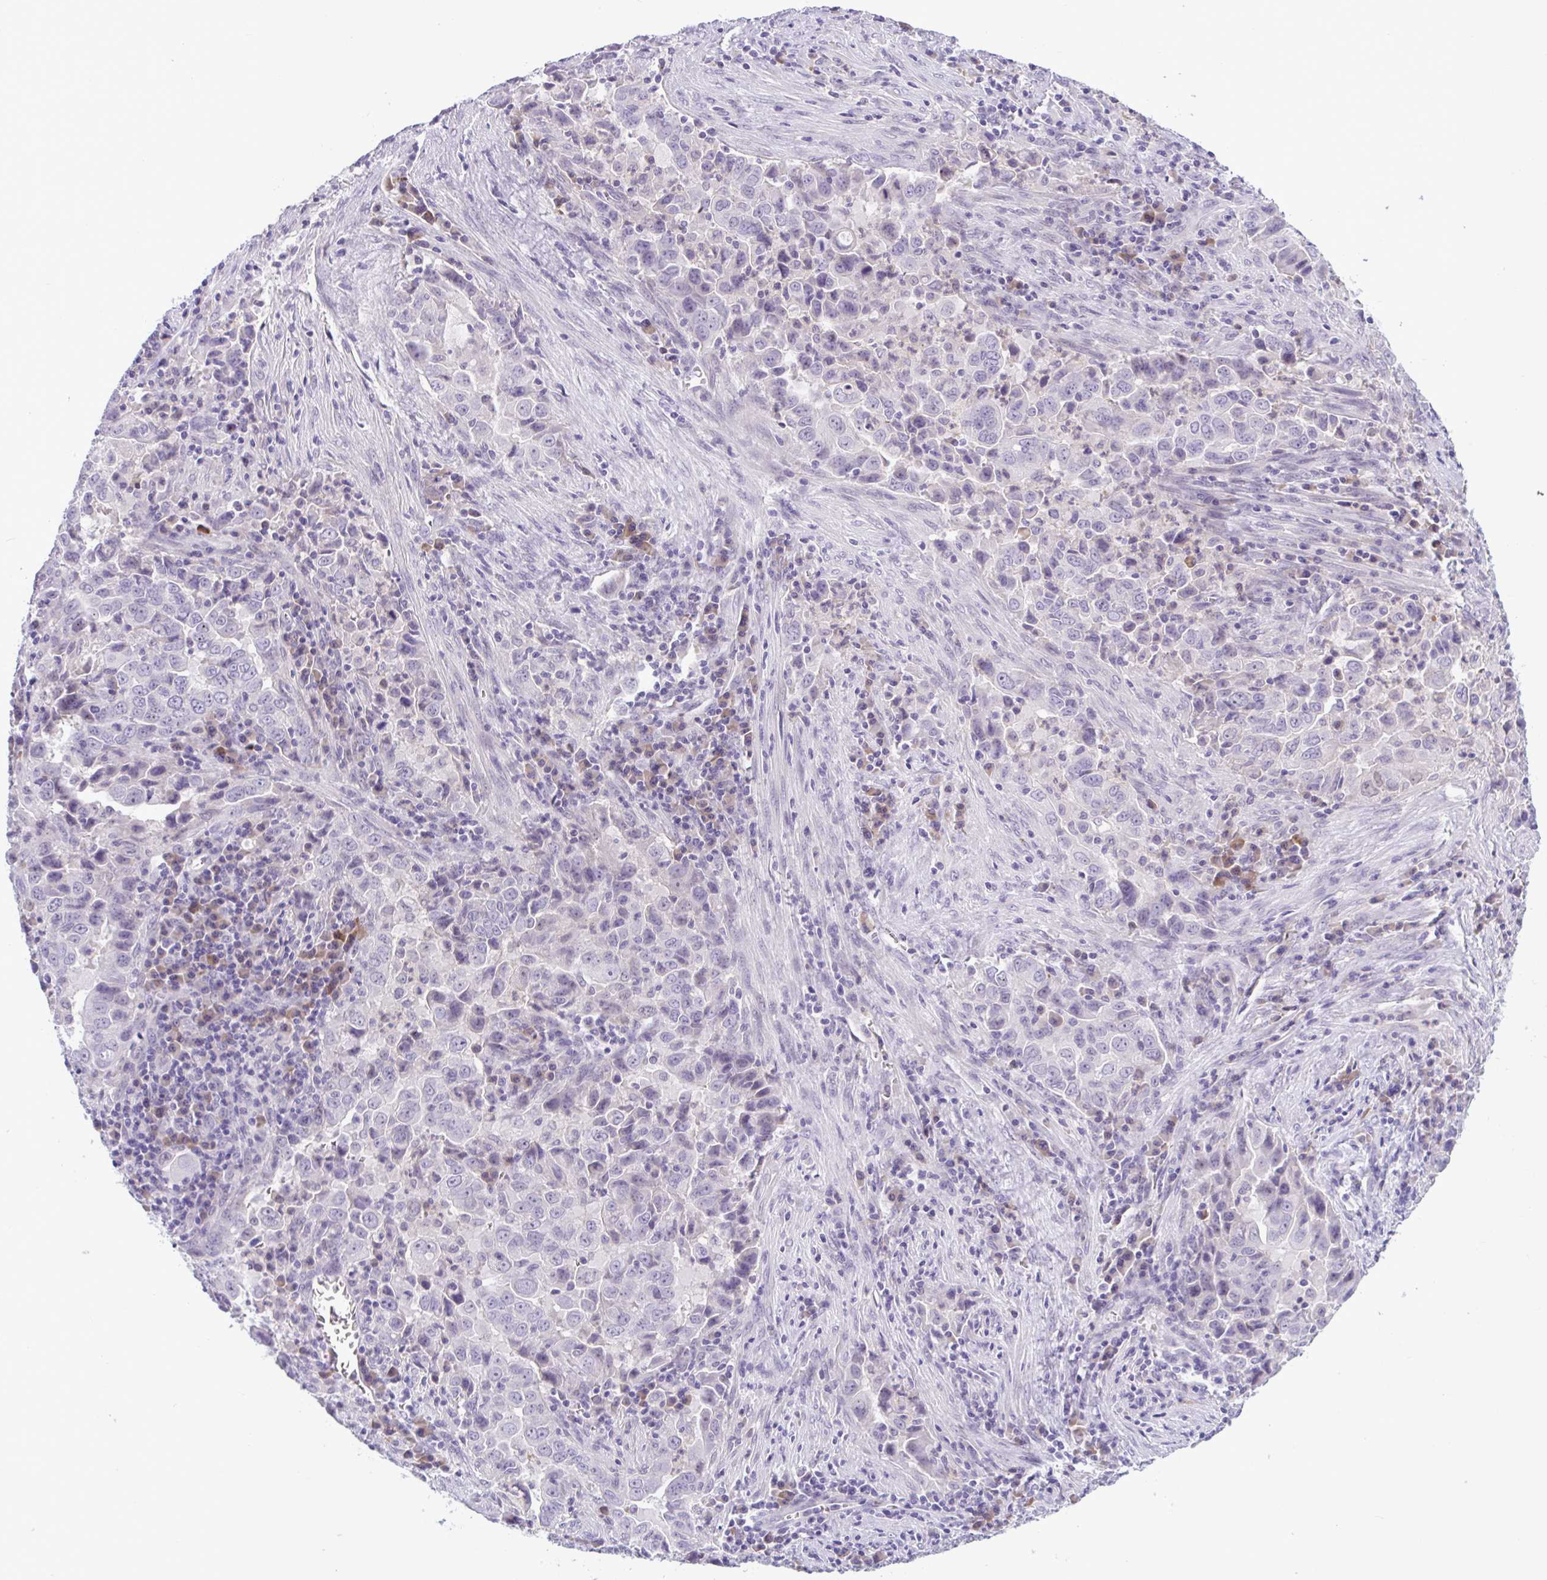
{"staining": {"intensity": "negative", "quantity": "none", "location": "none"}, "tissue": "lung cancer", "cell_type": "Tumor cells", "image_type": "cancer", "snomed": [{"axis": "morphology", "description": "Adenocarcinoma, NOS"}, {"axis": "topography", "description": "Lung"}], "caption": "Immunohistochemistry micrograph of neoplastic tissue: human lung adenocarcinoma stained with DAB (3,3'-diaminobenzidine) reveals no significant protein staining in tumor cells.", "gene": "WNT9B", "patient": {"sex": "male", "age": 67}}